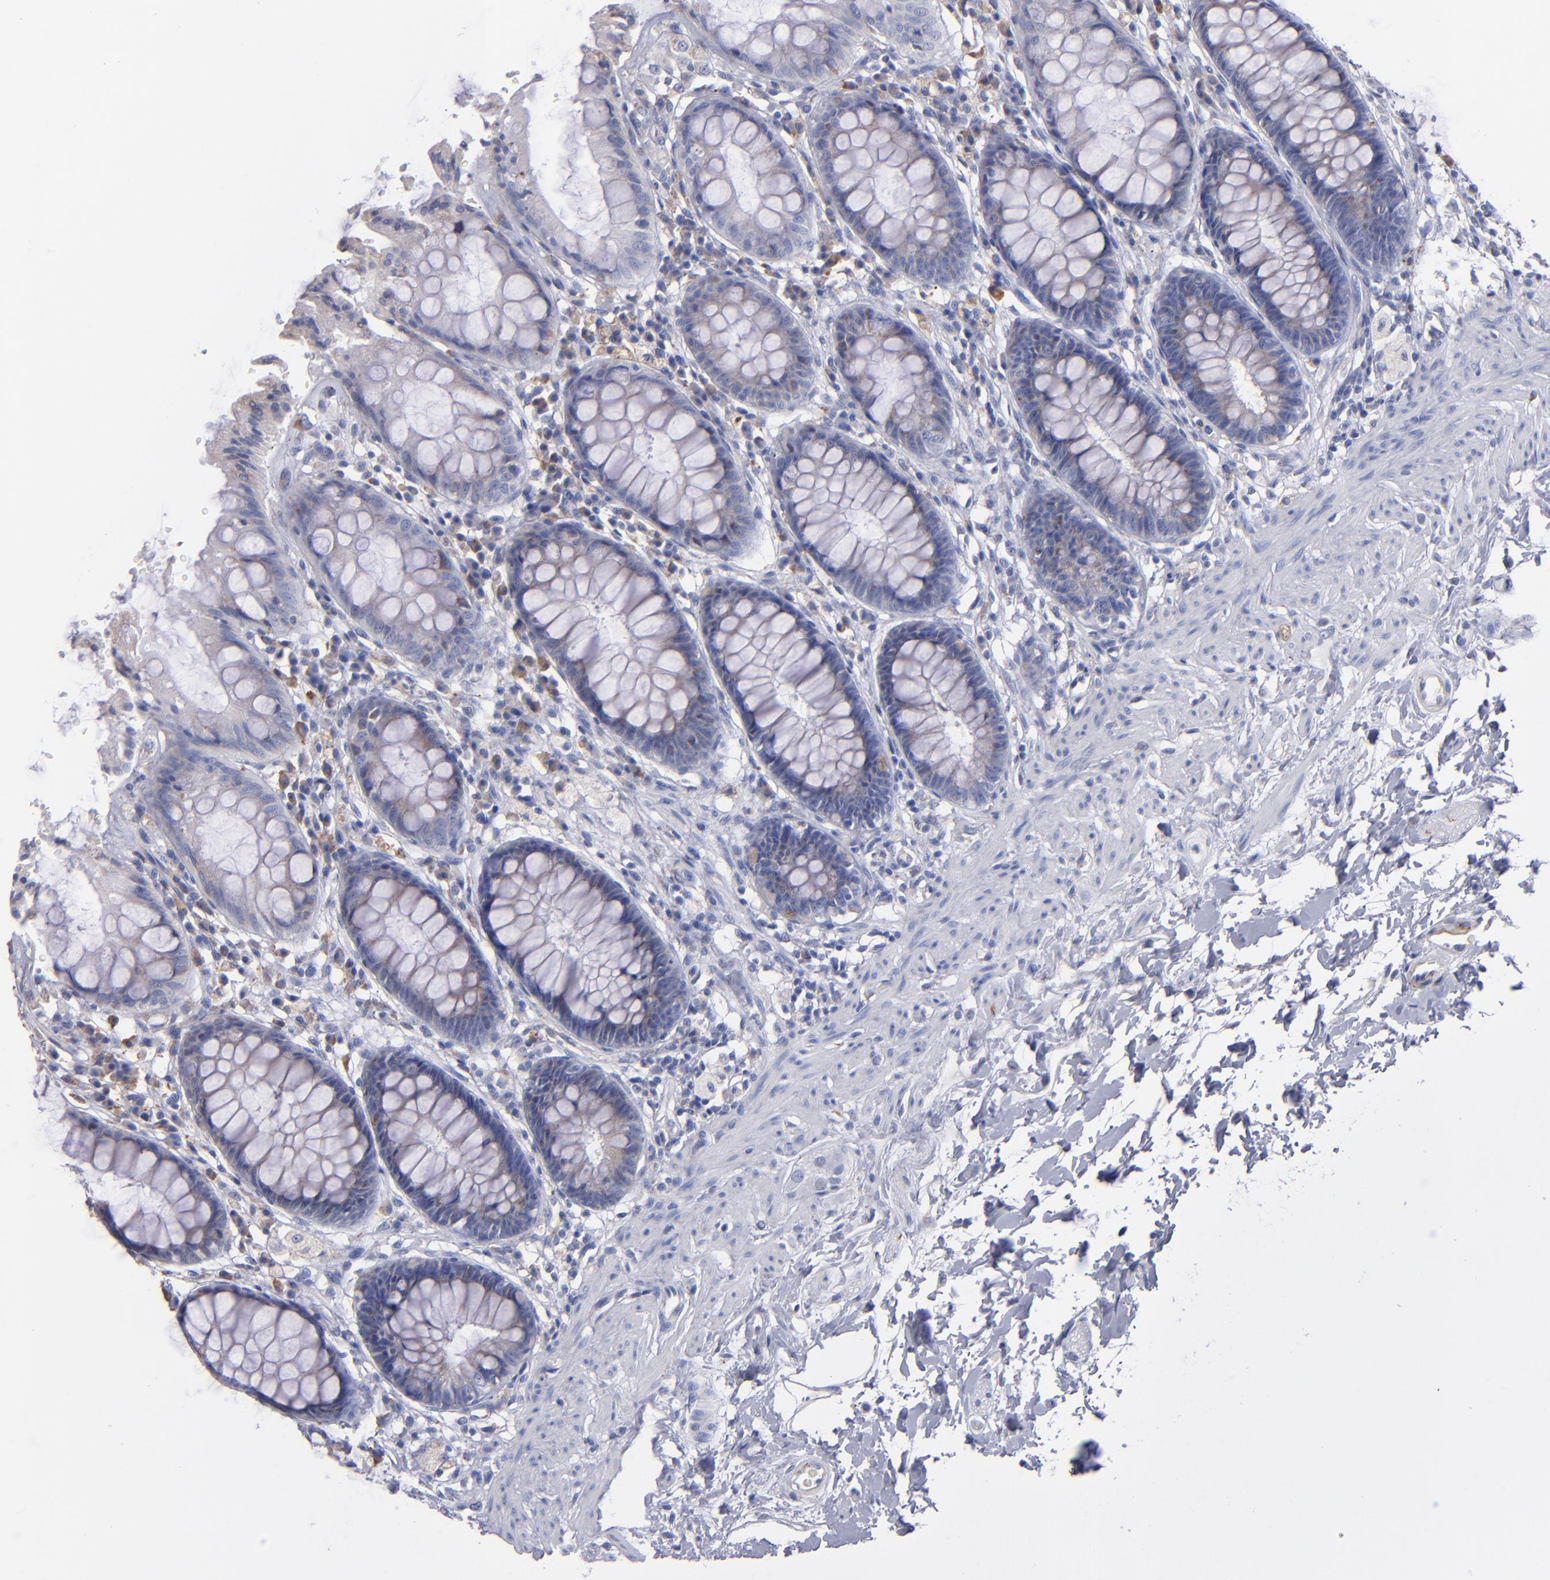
{"staining": {"intensity": "weak", "quantity": "<25%", "location": "cytoplasmic/membranous"}, "tissue": "rectum", "cell_type": "Glandular cells", "image_type": "normal", "snomed": [{"axis": "morphology", "description": "Normal tissue, NOS"}, {"axis": "topography", "description": "Rectum"}], "caption": "Immunohistochemistry of normal rectum reveals no staining in glandular cells.", "gene": "MFGE8", "patient": {"sex": "female", "age": 46}}